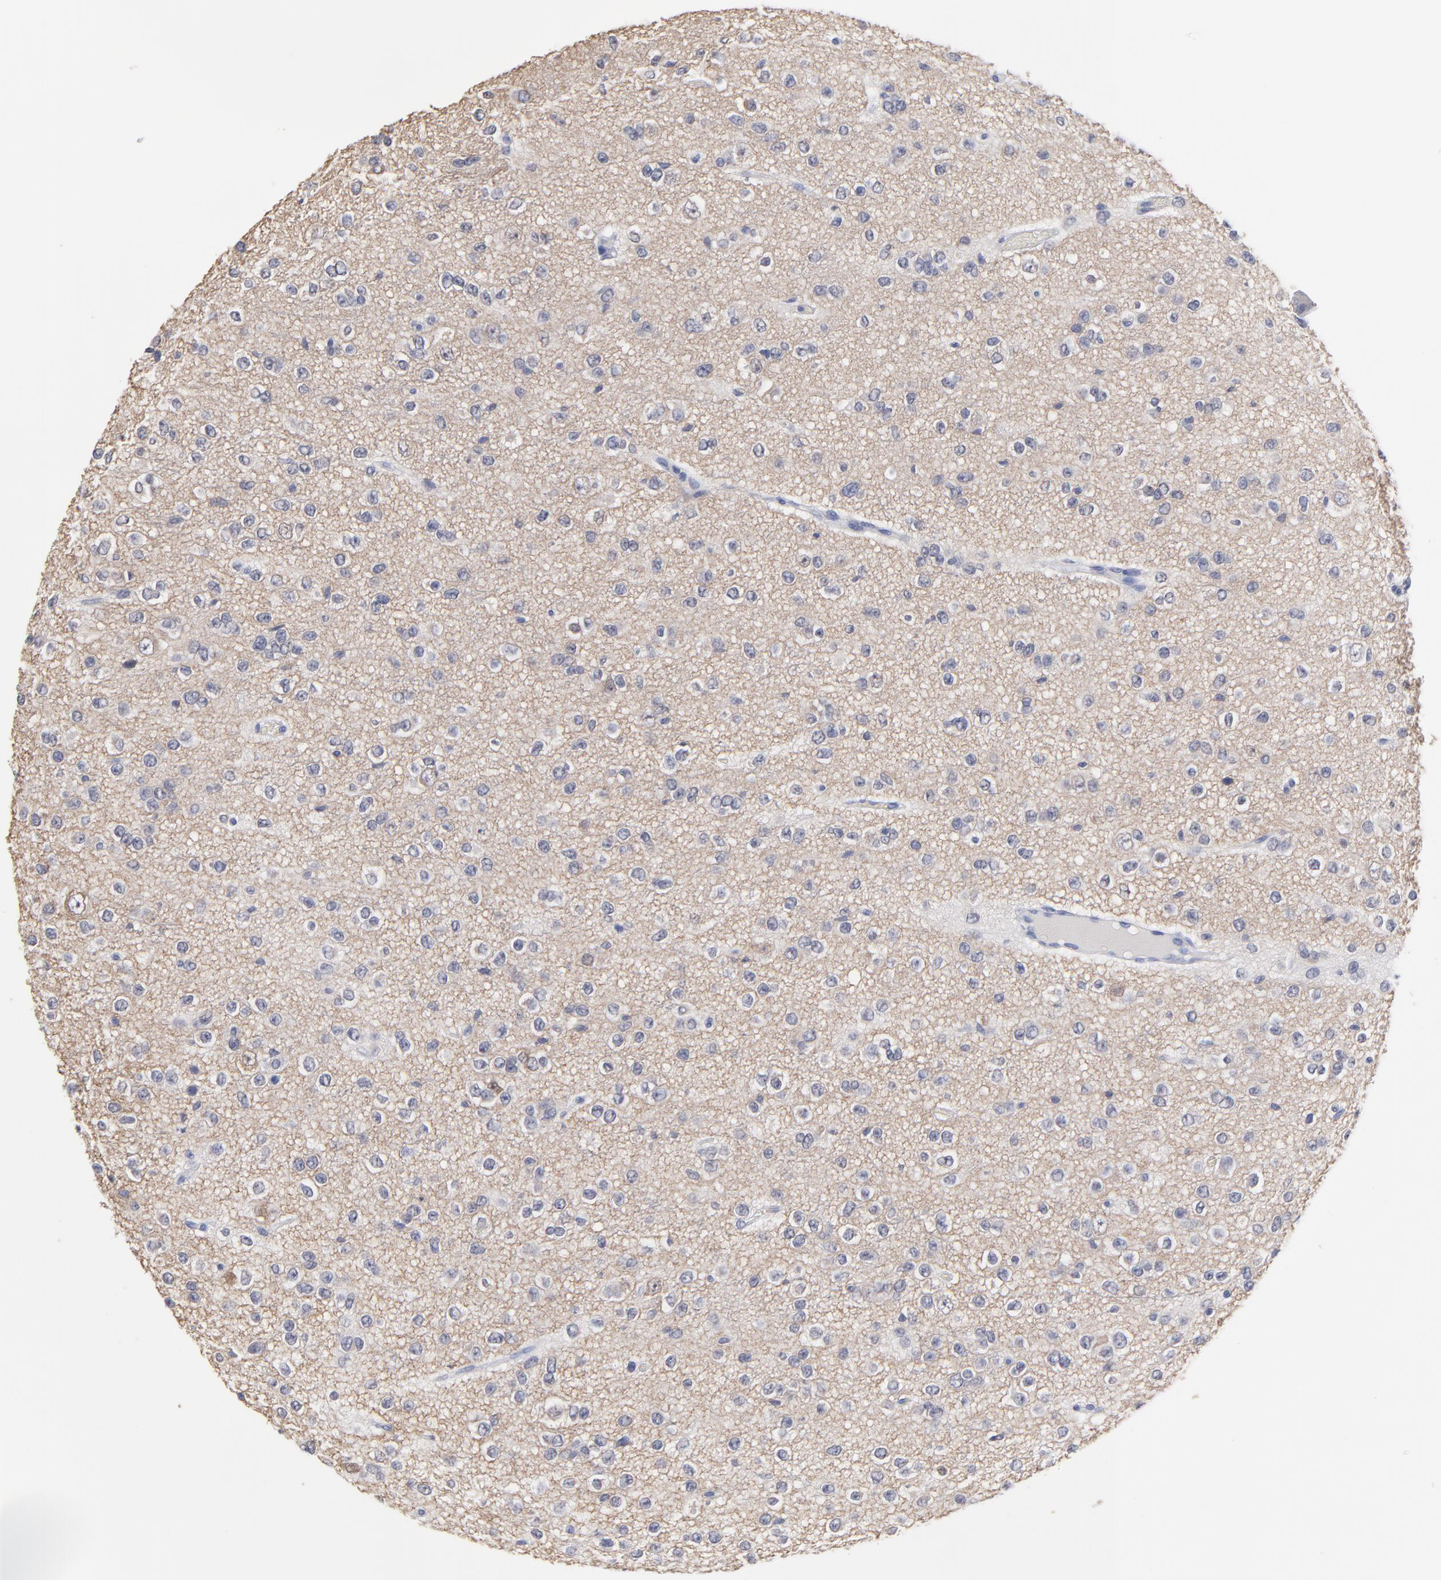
{"staining": {"intensity": "negative", "quantity": "none", "location": "none"}, "tissue": "glioma", "cell_type": "Tumor cells", "image_type": "cancer", "snomed": [{"axis": "morphology", "description": "Glioma, malignant, Low grade"}, {"axis": "topography", "description": "Brain"}], "caption": "This is an immunohistochemistry histopathology image of glioma. There is no staining in tumor cells.", "gene": "DUSP9", "patient": {"sex": "male", "age": 42}}